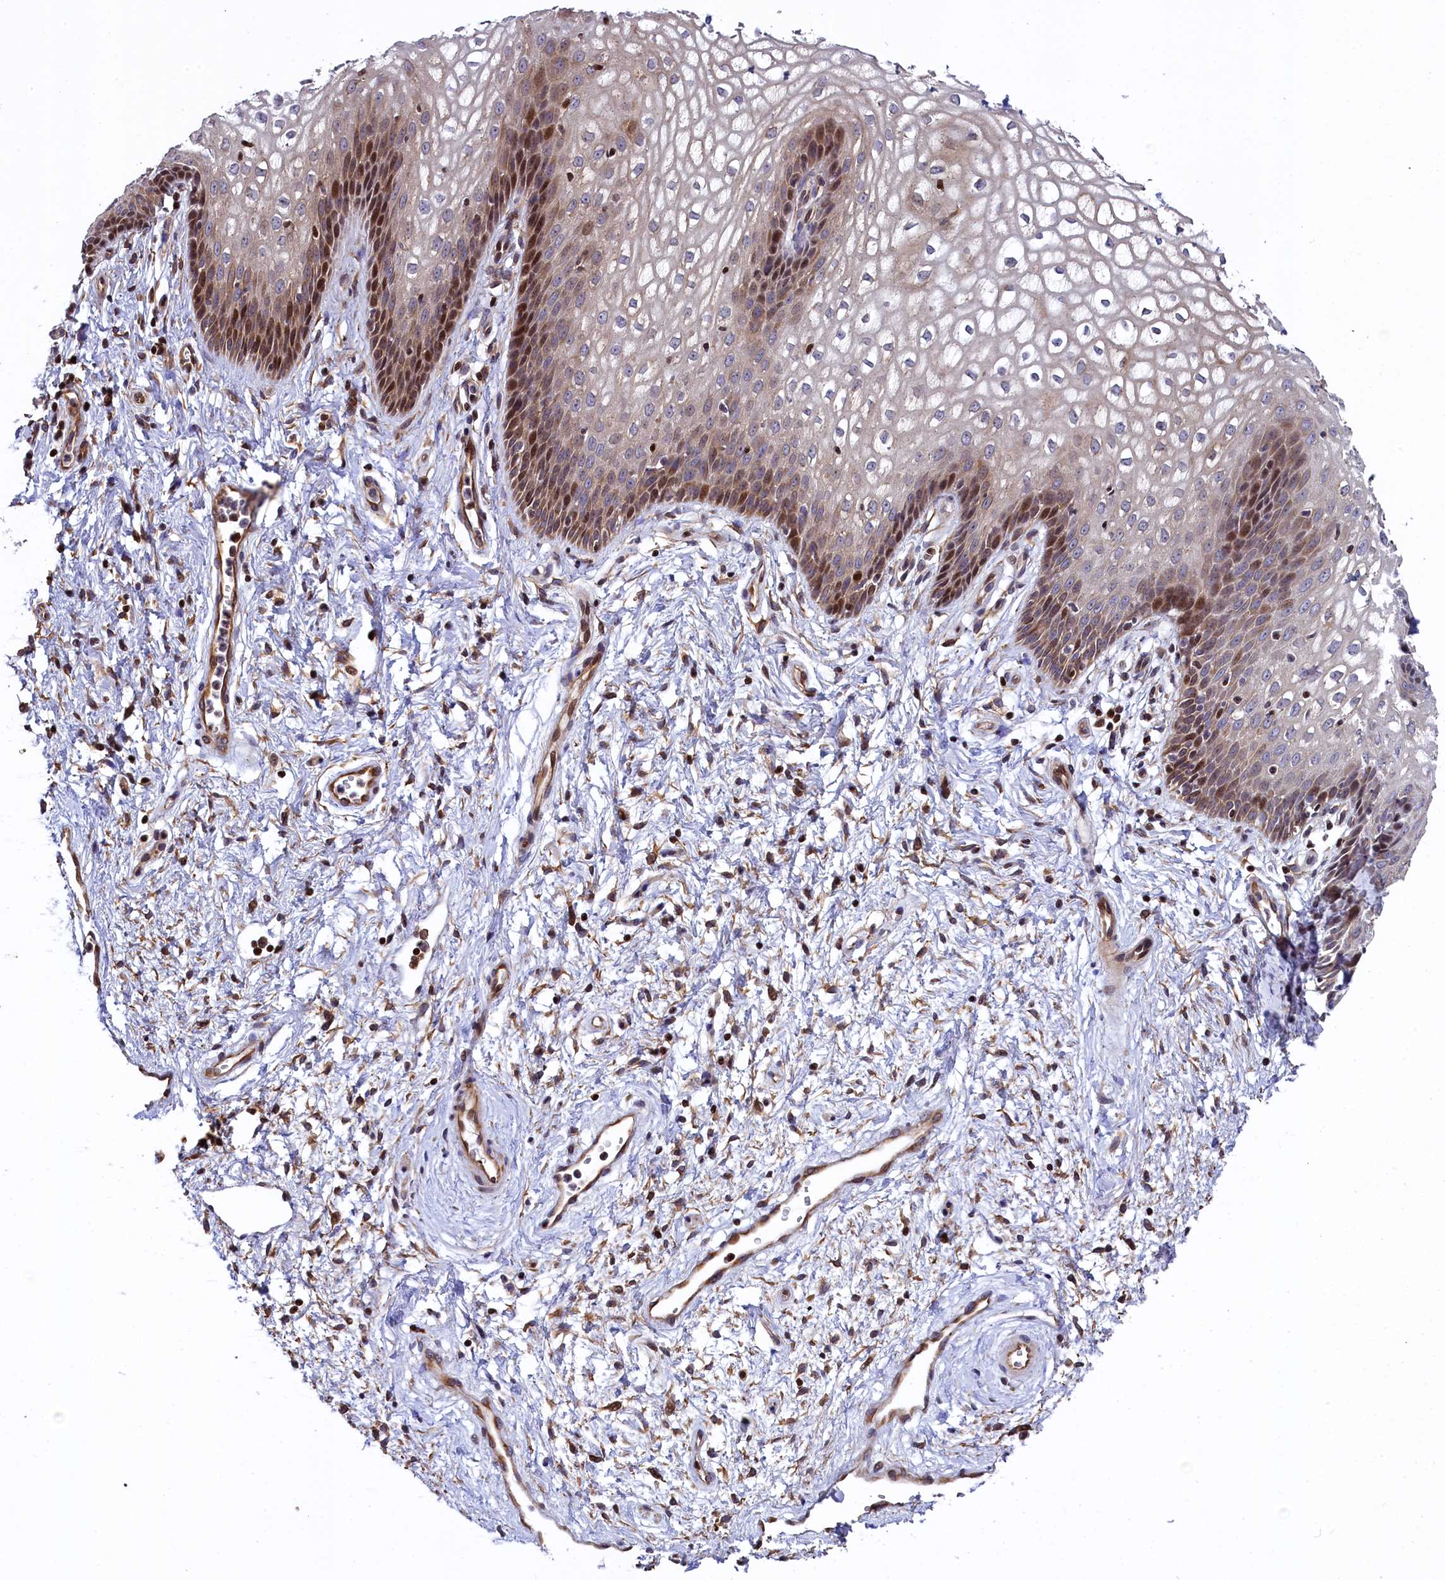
{"staining": {"intensity": "moderate", "quantity": "25%-75%", "location": "cytoplasmic/membranous,nuclear"}, "tissue": "vagina", "cell_type": "Squamous epithelial cells", "image_type": "normal", "snomed": [{"axis": "morphology", "description": "Normal tissue, NOS"}, {"axis": "topography", "description": "Vagina"}], "caption": "Protein expression analysis of benign human vagina reveals moderate cytoplasmic/membranous,nuclear expression in about 25%-75% of squamous epithelial cells.", "gene": "TGDS", "patient": {"sex": "female", "age": 34}}